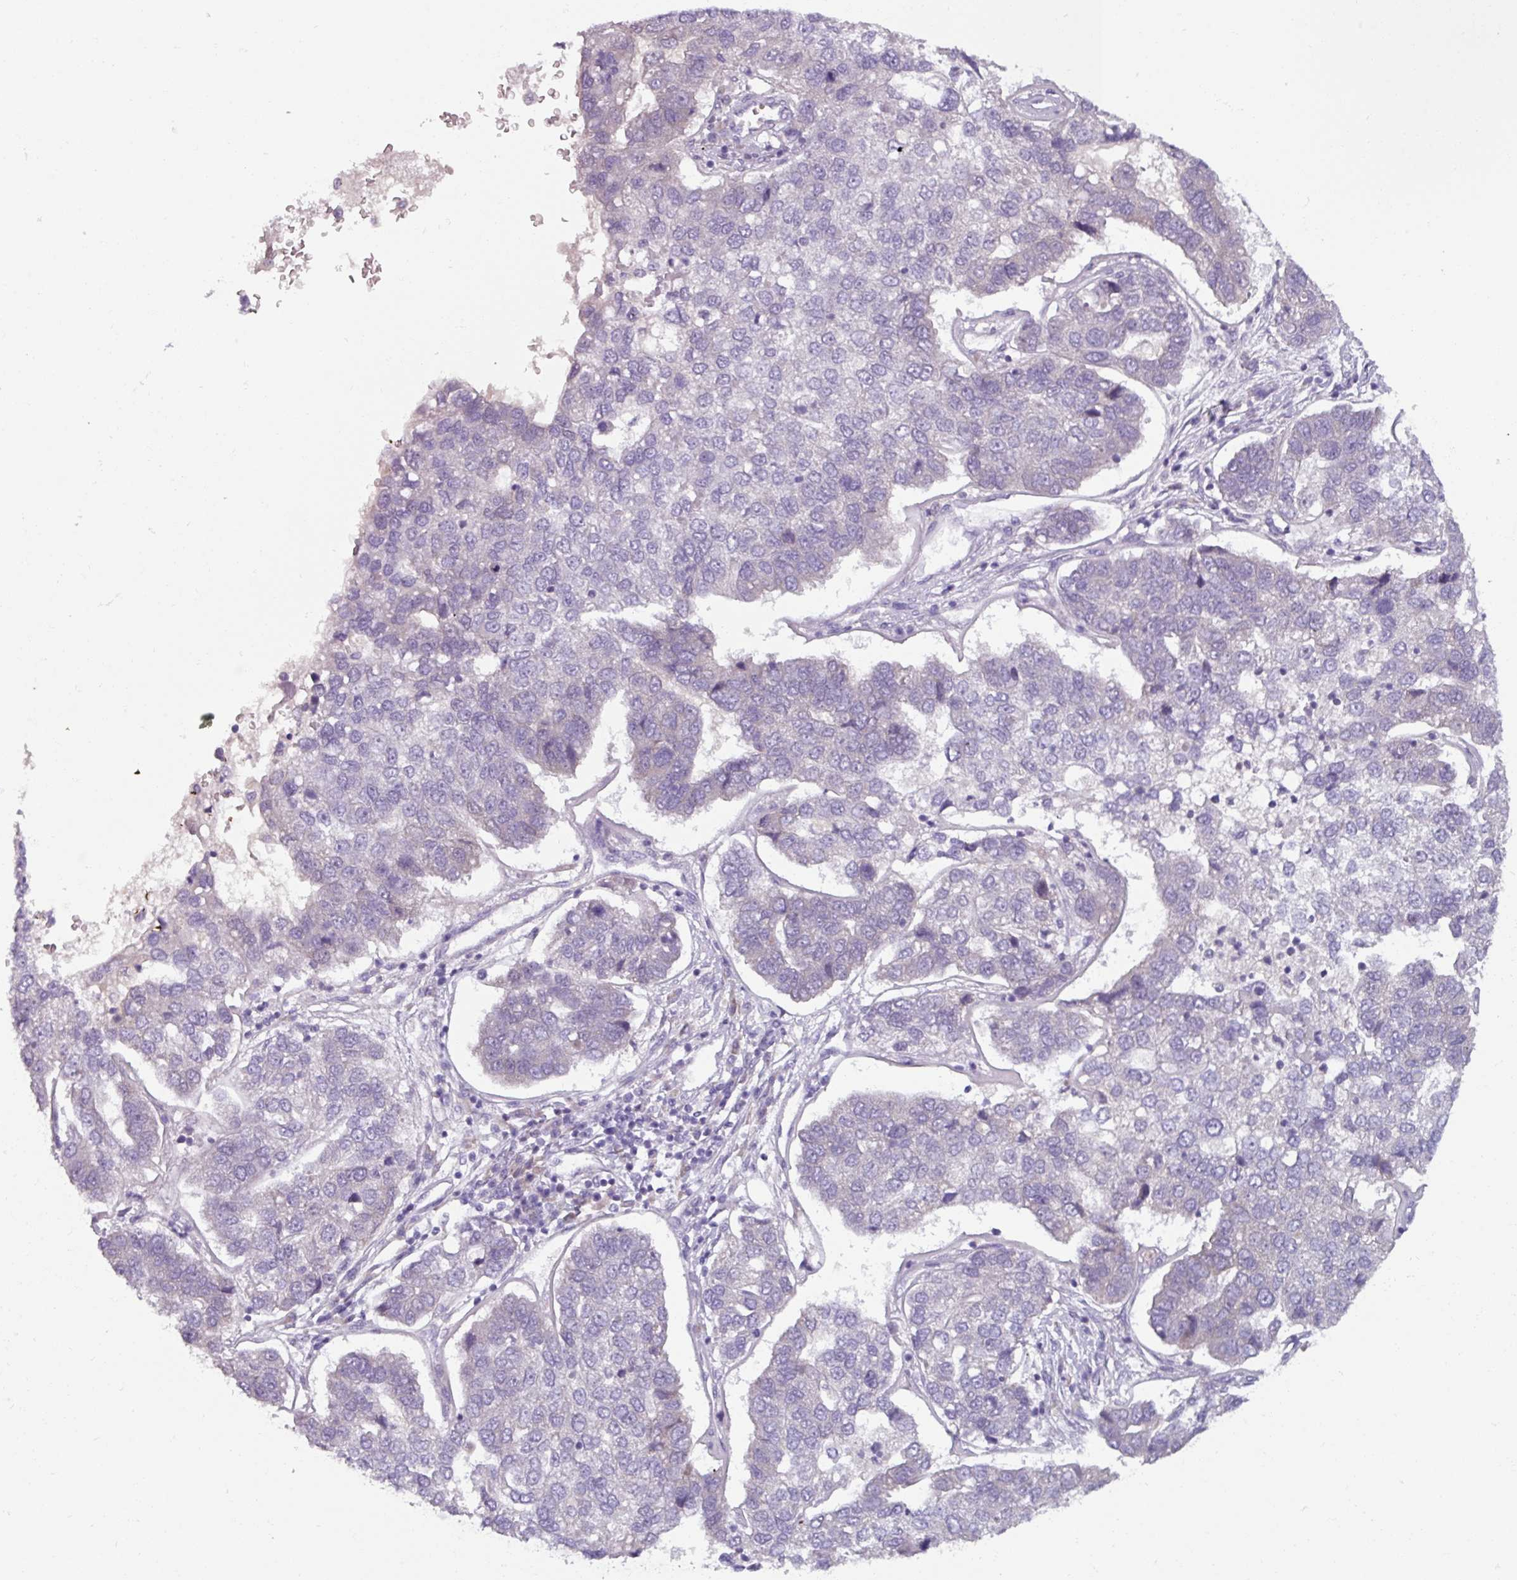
{"staining": {"intensity": "negative", "quantity": "none", "location": "none"}, "tissue": "pancreatic cancer", "cell_type": "Tumor cells", "image_type": "cancer", "snomed": [{"axis": "morphology", "description": "Adenocarcinoma, NOS"}, {"axis": "topography", "description": "Pancreas"}], "caption": "An IHC micrograph of pancreatic cancer (adenocarcinoma) is shown. There is no staining in tumor cells of pancreatic cancer (adenocarcinoma).", "gene": "SMIM11", "patient": {"sex": "female", "age": 61}}